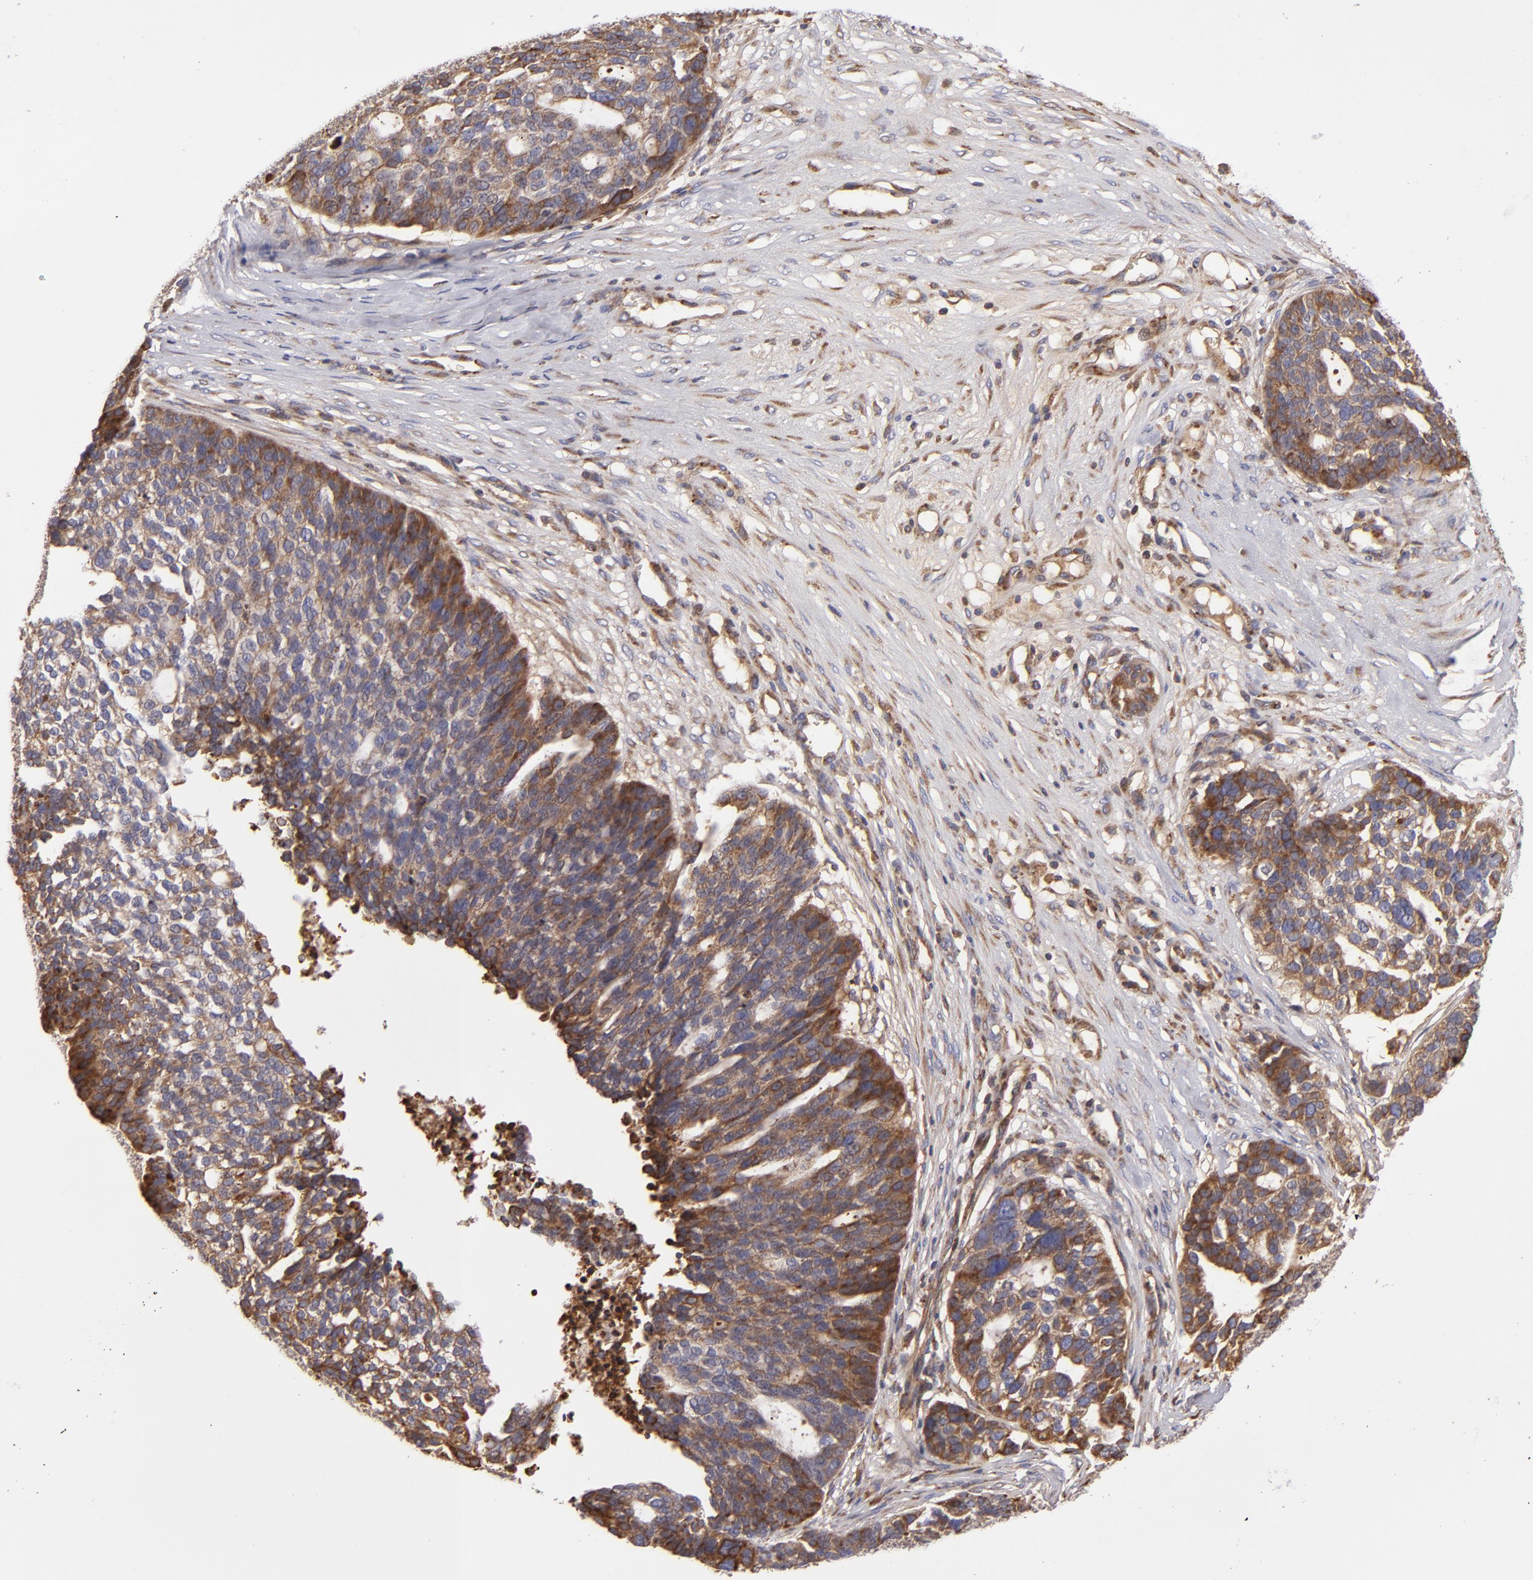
{"staining": {"intensity": "moderate", "quantity": ">75%", "location": "cytoplasmic/membranous"}, "tissue": "ovarian cancer", "cell_type": "Tumor cells", "image_type": "cancer", "snomed": [{"axis": "morphology", "description": "Cystadenocarcinoma, serous, NOS"}, {"axis": "topography", "description": "Ovary"}], "caption": "Moderate cytoplasmic/membranous positivity for a protein is seen in approximately >75% of tumor cells of ovarian cancer (serous cystadenocarcinoma) using IHC.", "gene": "CFB", "patient": {"sex": "female", "age": 59}}